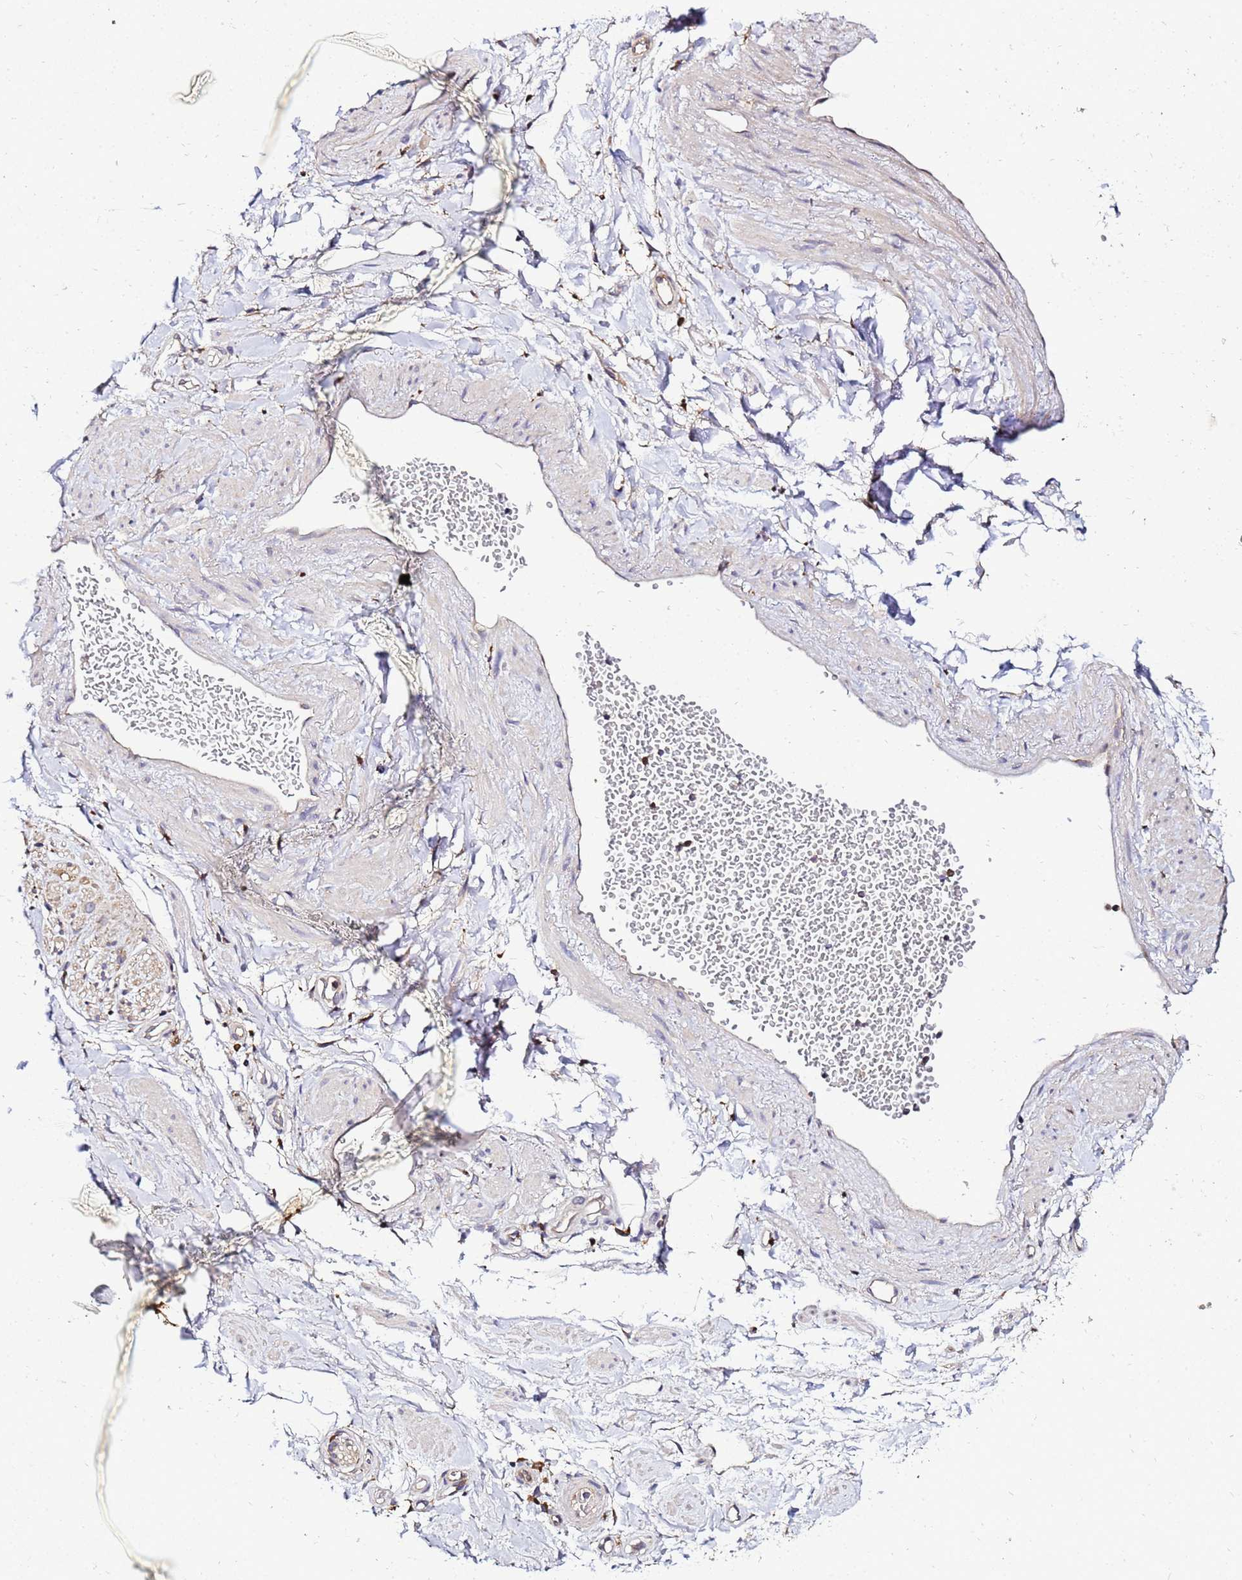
{"staining": {"intensity": "weak", "quantity": "25%-75%", "location": "cytoplasmic/membranous"}, "tissue": "adipose tissue", "cell_type": "Adipocytes", "image_type": "normal", "snomed": [{"axis": "morphology", "description": "Normal tissue, NOS"}, {"axis": "topography", "description": "Soft tissue"}, {"axis": "topography", "description": "Adipose tissue"}, {"axis": "topography", "description": "Vascular tissue"}, {"axis": "topography", "description": "Peripheral nerve tissue"}], "caption": "Immunohistochemical staining of benign human adipose tissue shows low levels of weak cytoplasmic/membranous expression in approximately 25%-75% of adipocytes.", "gene": "ADPGK", "patient": {"sex": "male", "age": 74}}